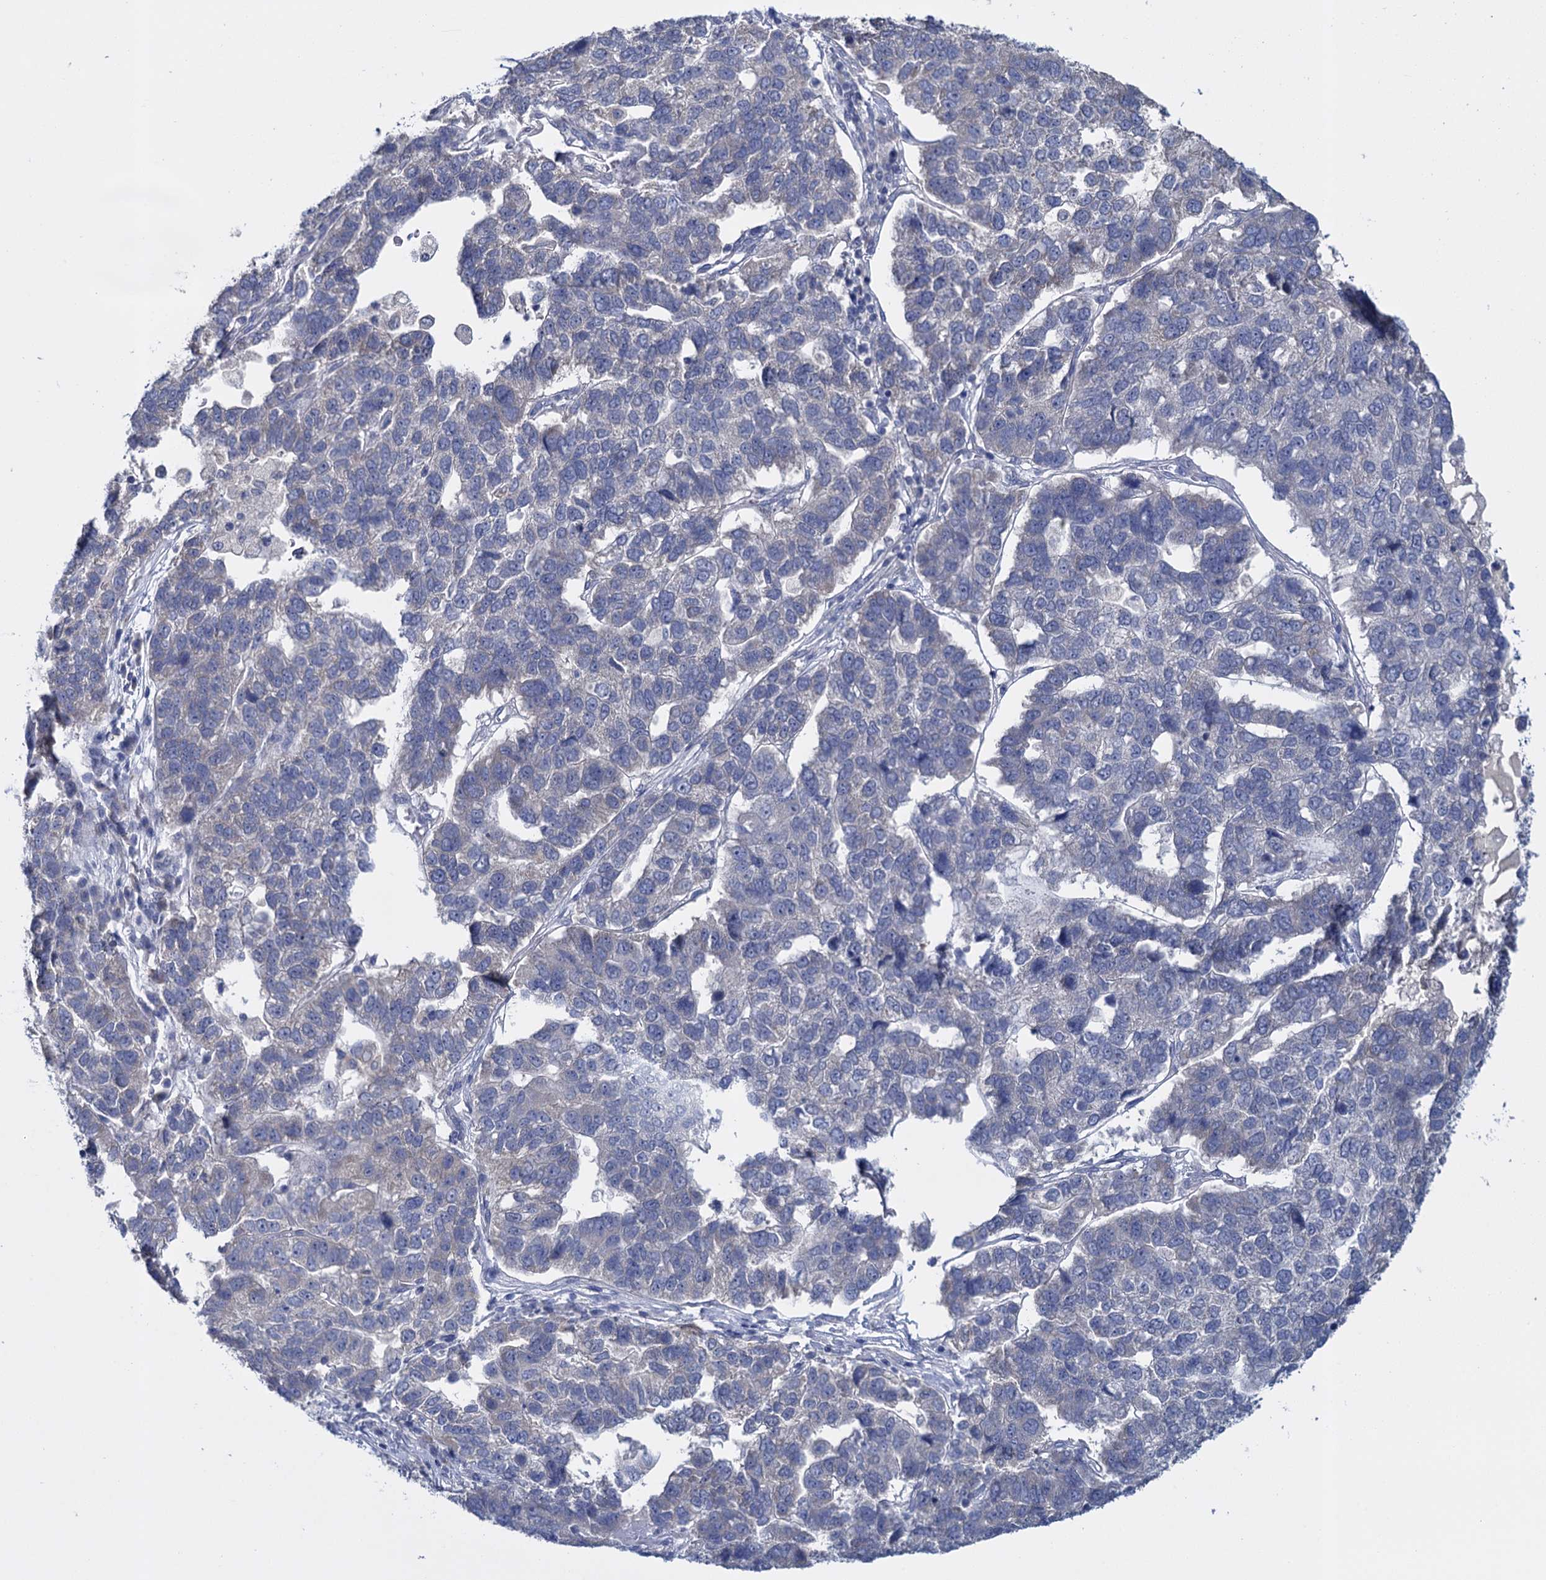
{"staining": {"intensity": "negative", "quantity": "none", "location": "none"}, "tissue": "pancreatic cancer", "cell_type": "Tumor cells", "image_type": "cancer", "snomed": [{"axis": "morphology", "description": "Adenocarcinoma, NOS"}, {"axis": "topography", "description": "Pancreas"}], "caption": "Tumor cells are negative for brown protein staining in pancreatic cancer. (DAB immunohistochemistry visualized using brightfield microscopy, high magnification).", "gene": "GSTM2", "patient": {"sex": "female", "age": 61}}